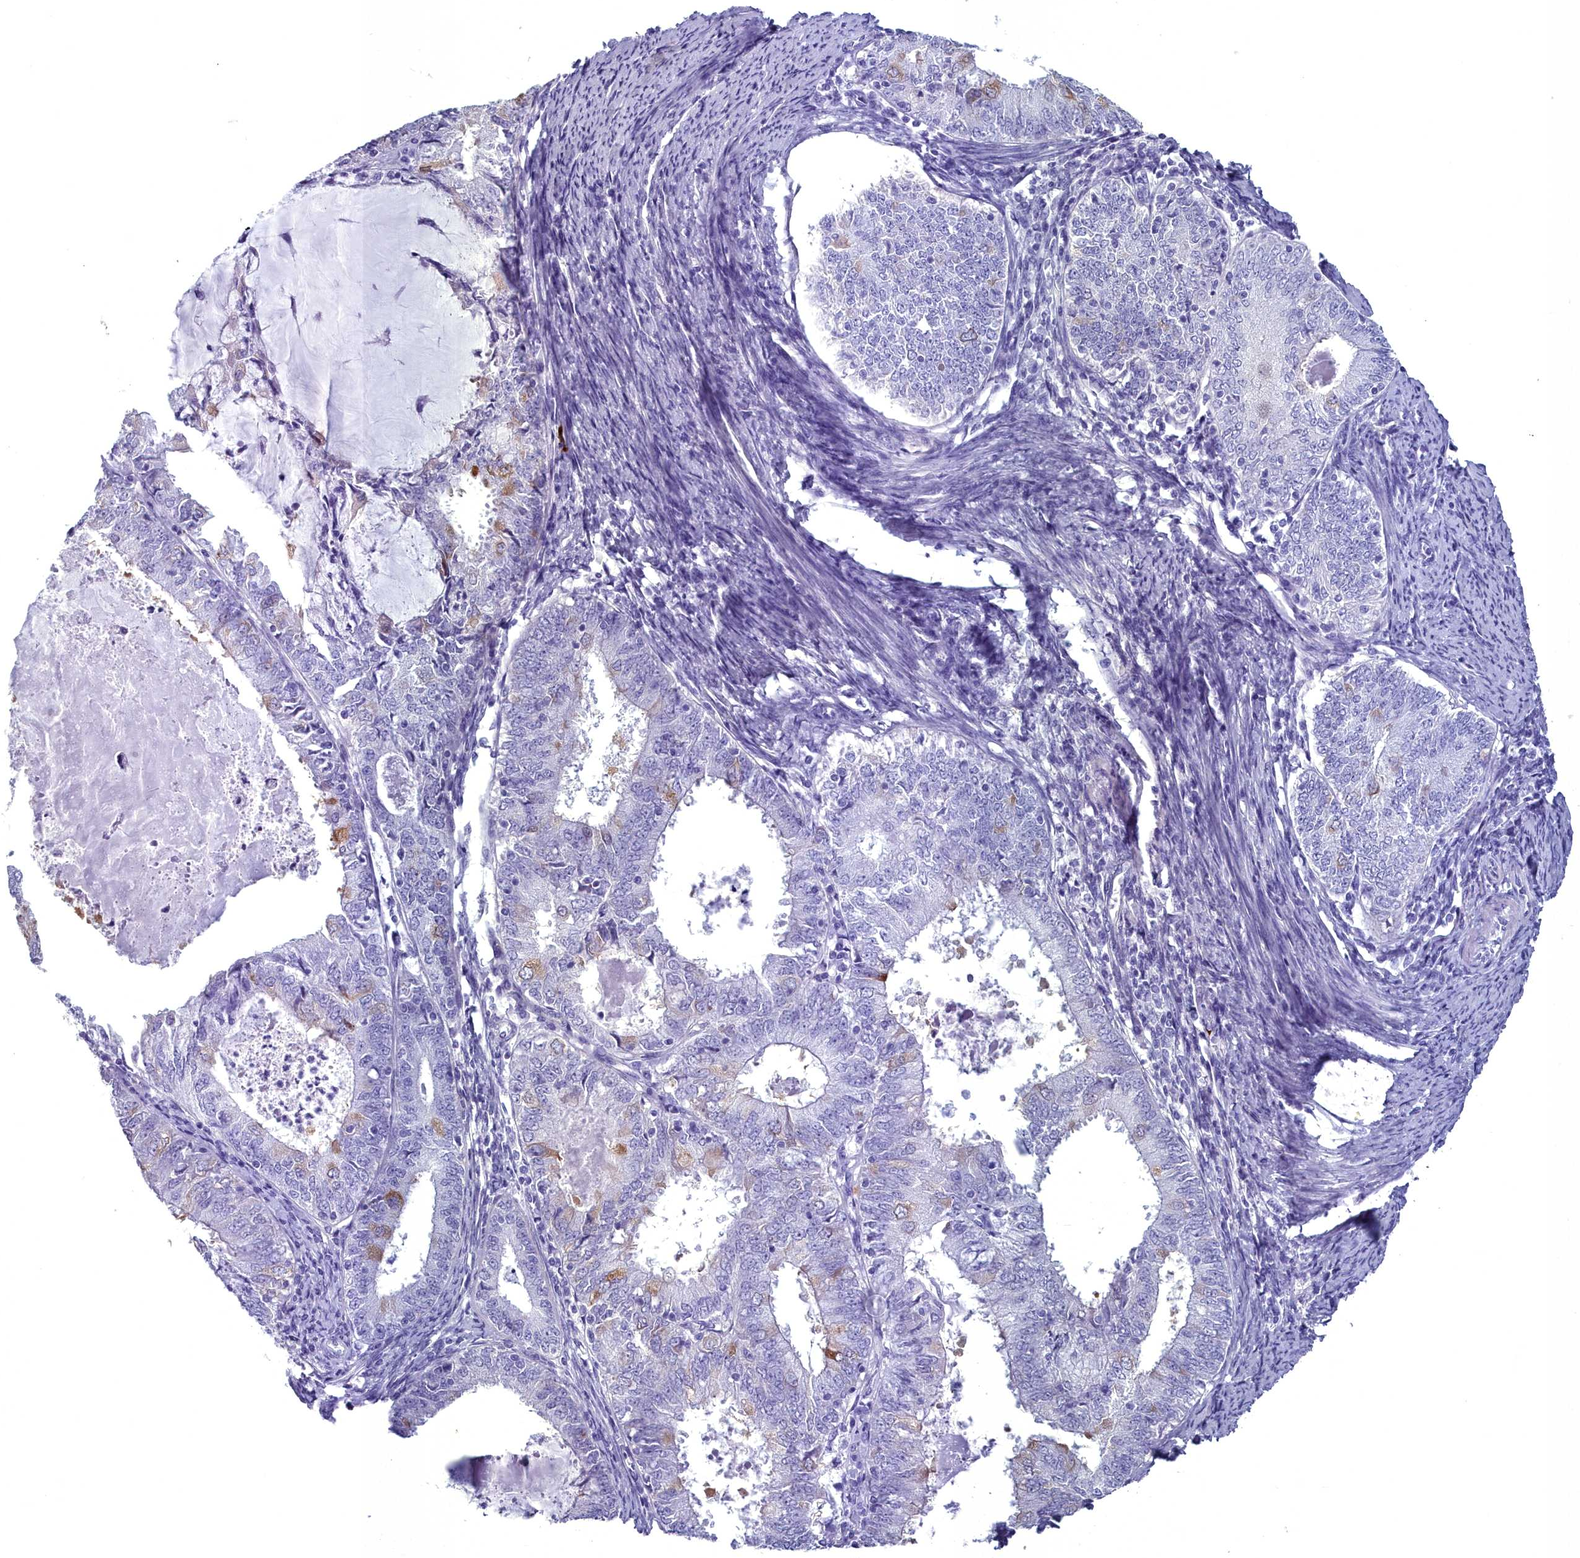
{"staining": {"intensity": "moderate", "quantity": "<25%", "location": "cytoplasmic/membranous"}, "tissue": "endometrial cancer", "cell_type": "Tumor cells", "image_type": "cancer", "snomed": [{"axis": "morphology", "description": "Adenocarcinoma, NOS"}, {"axis": "topography", "description": "Endometrium"}], "caption": "There is low levels of moderate cytoplasmic/membranous staining in tumor cells of adenocarcinoma (endometrial), as demonstrated by immunohistochemical staining (brown color).", "gene": "MAP6", "patient": {"sex": "female", "age": 57}}